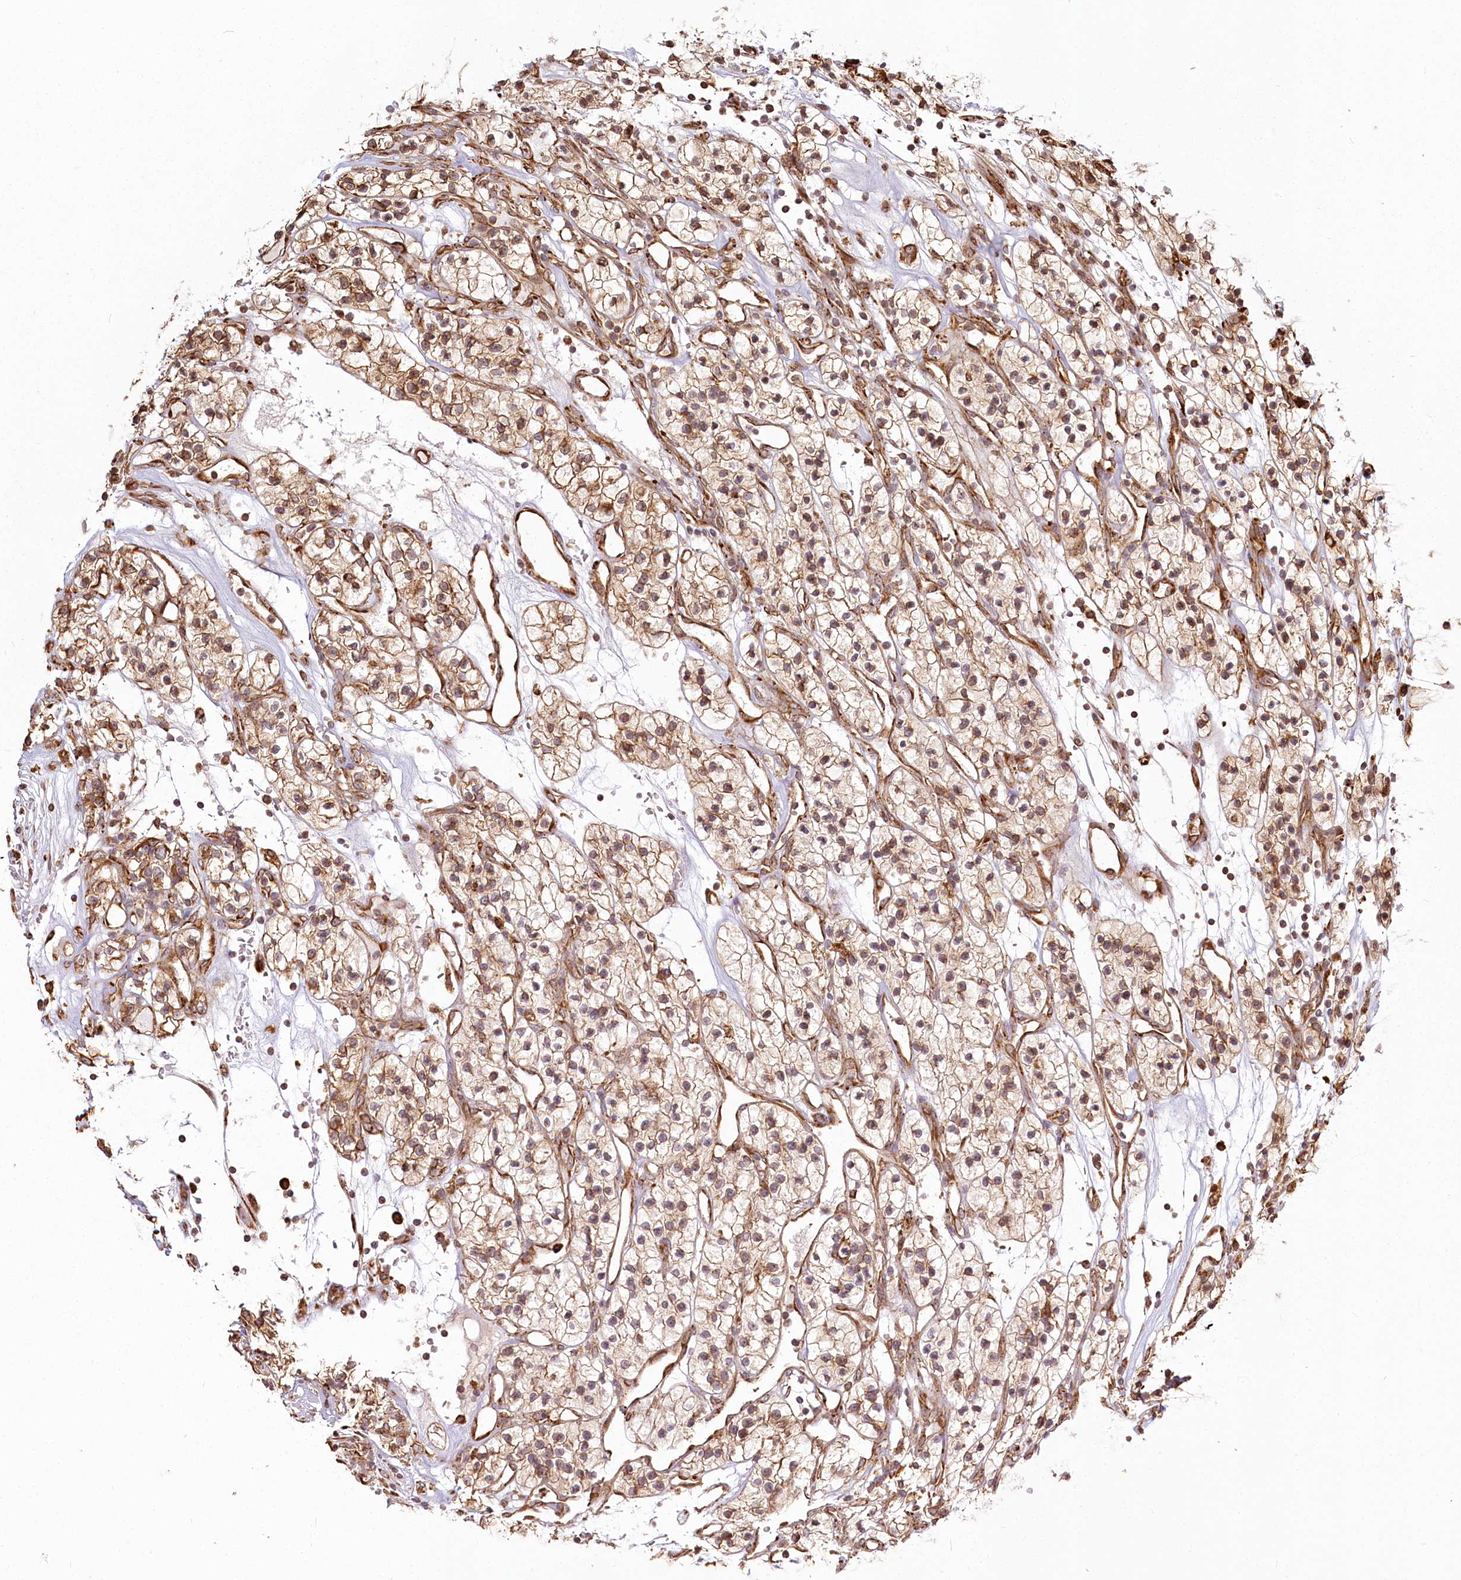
{"staining": {"intensity": "moderate", "quantity": ">75%", "location": "cytoplasmic/membranous"}, "tissue": "renal cancer", "cell_type": "Tumor cells", "image_type": "cancer", "snomed": [{"axis": "morphology", "description": "Adenocarcinoma, NOS"}, {"axis": "topography", "description": "Kidney"}], "caption": "A histopathology image of human renal cancer (adenocarcinoma) stained for a protein shows moderate cytoplasmic/membranous brown staining in tumor cells.", "gene": "FAM13A", "patient": {"sex": "female", "age": 57}}